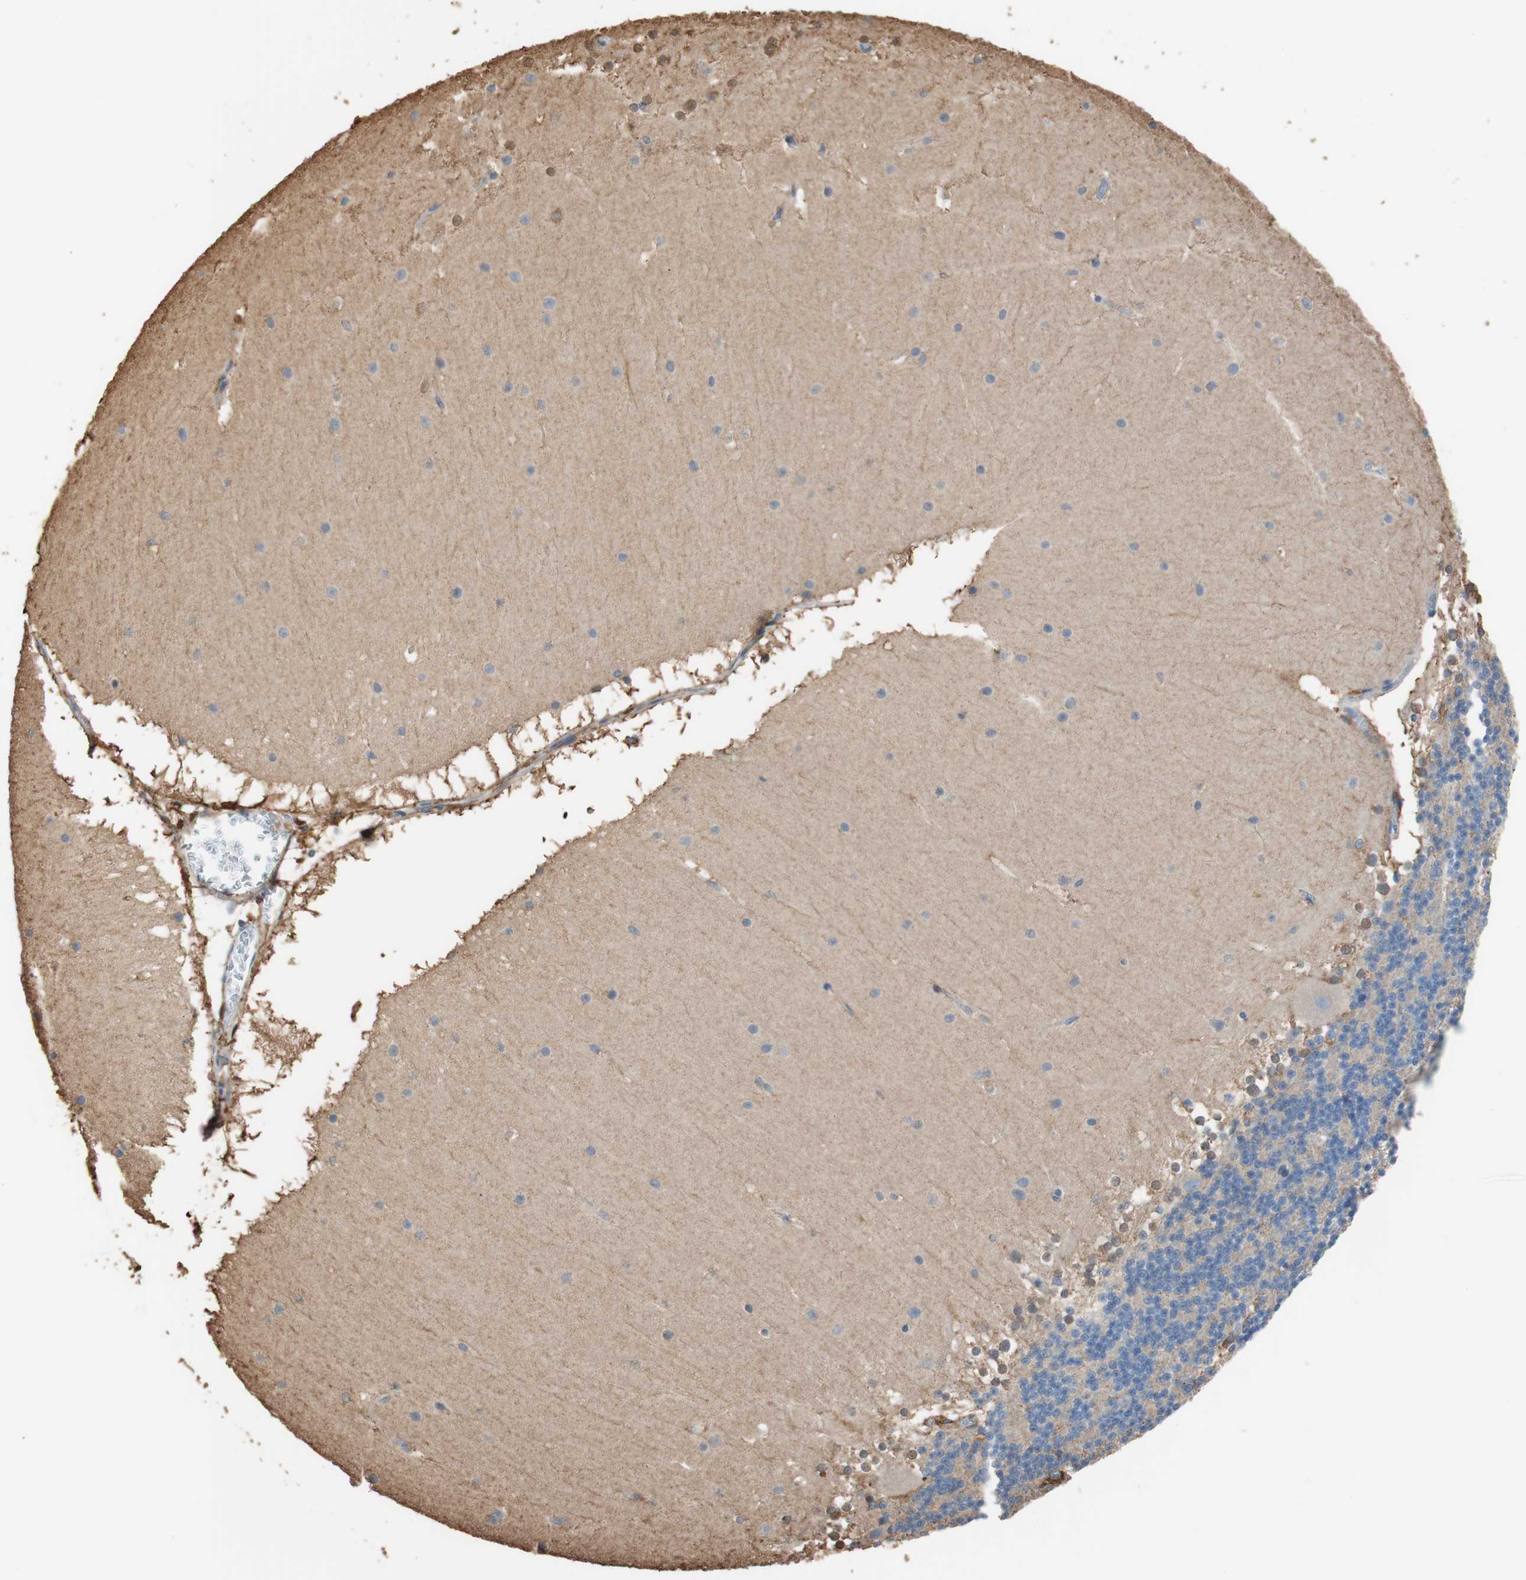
{"staining": {"intensity": "moderate", "quantity": "25%-75%", "location": "cytoplasmic/membranous"}, "tissue": "cerebellum", "cell_type": "Cells in granular layer", "image_type": "normal", "snomed": [{"axis": "morphology", "description": "Normal tissue, NOS"}, {"axis": "topography", "description": "Cerebellum"}], "caption": "The histopathology image displays immunohistochemical staining of normal cerebellum. There is moderate cytoplasmic/membranous positivity is present in approximately 25%-75% of cells in granular layer.", "gene": "ALDH1A2", "patient": {"sex": "female", "age": 19}}